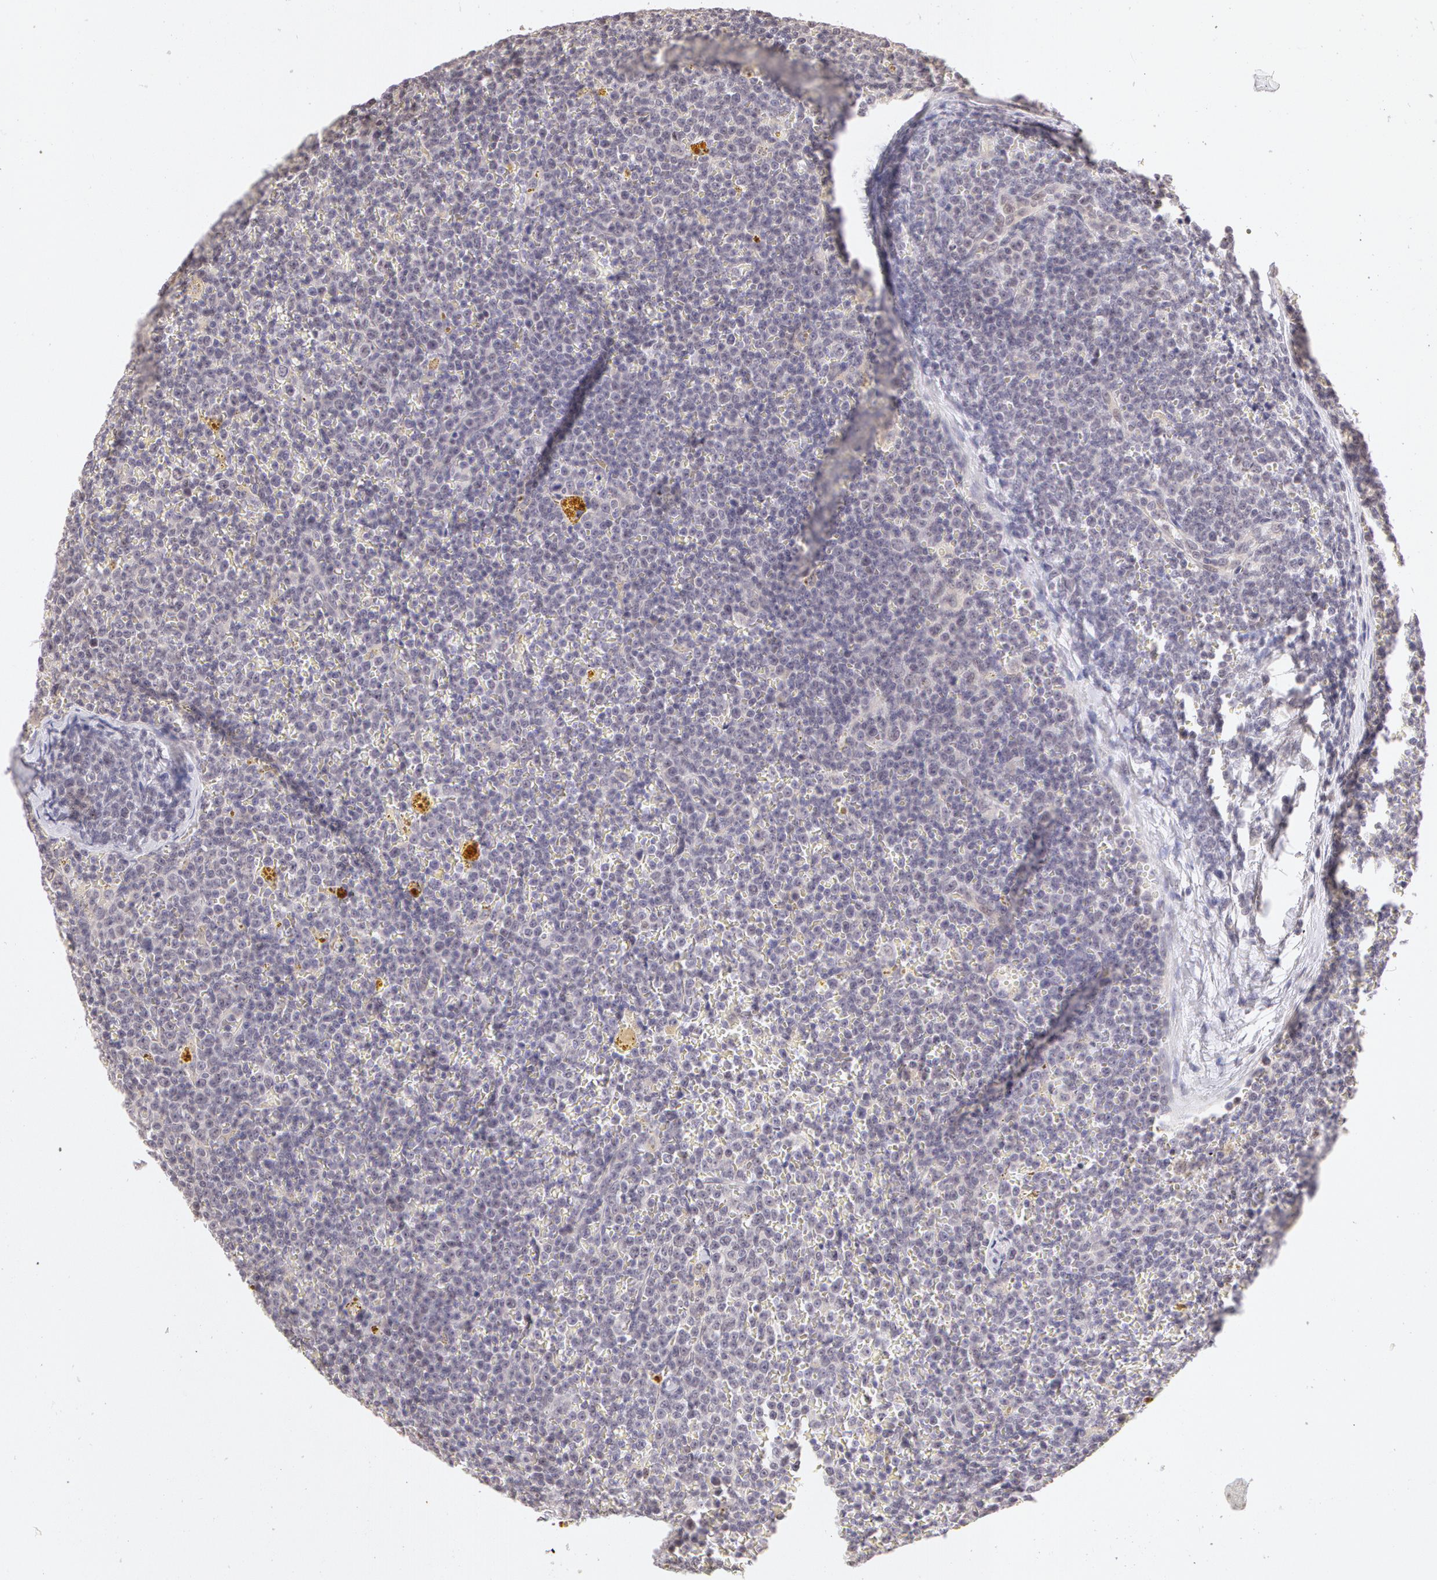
{"staining": {"intensity": "negative", "quantity": "none", "location": "none"}, "tissue": "lymphoma", "cell_type": "Tumor cells", "image_type": "cancer", "snomed": [{"axis": "morphology", "description": "Malignant lymphoma, non-Hodgkin's type, Low grade"}, {"axis": "topography", "description": "Lymph node"}], "caption": "Tumor cells show no significant staining in lymphoma. The staining was performed using DAB to visualize the protein expression in brown, while the nuclei were stained in blue with hematoxylin (Magnification: 20x).", "gene": "ZNF597", "patient": {"sex": "male", "age": 50}}